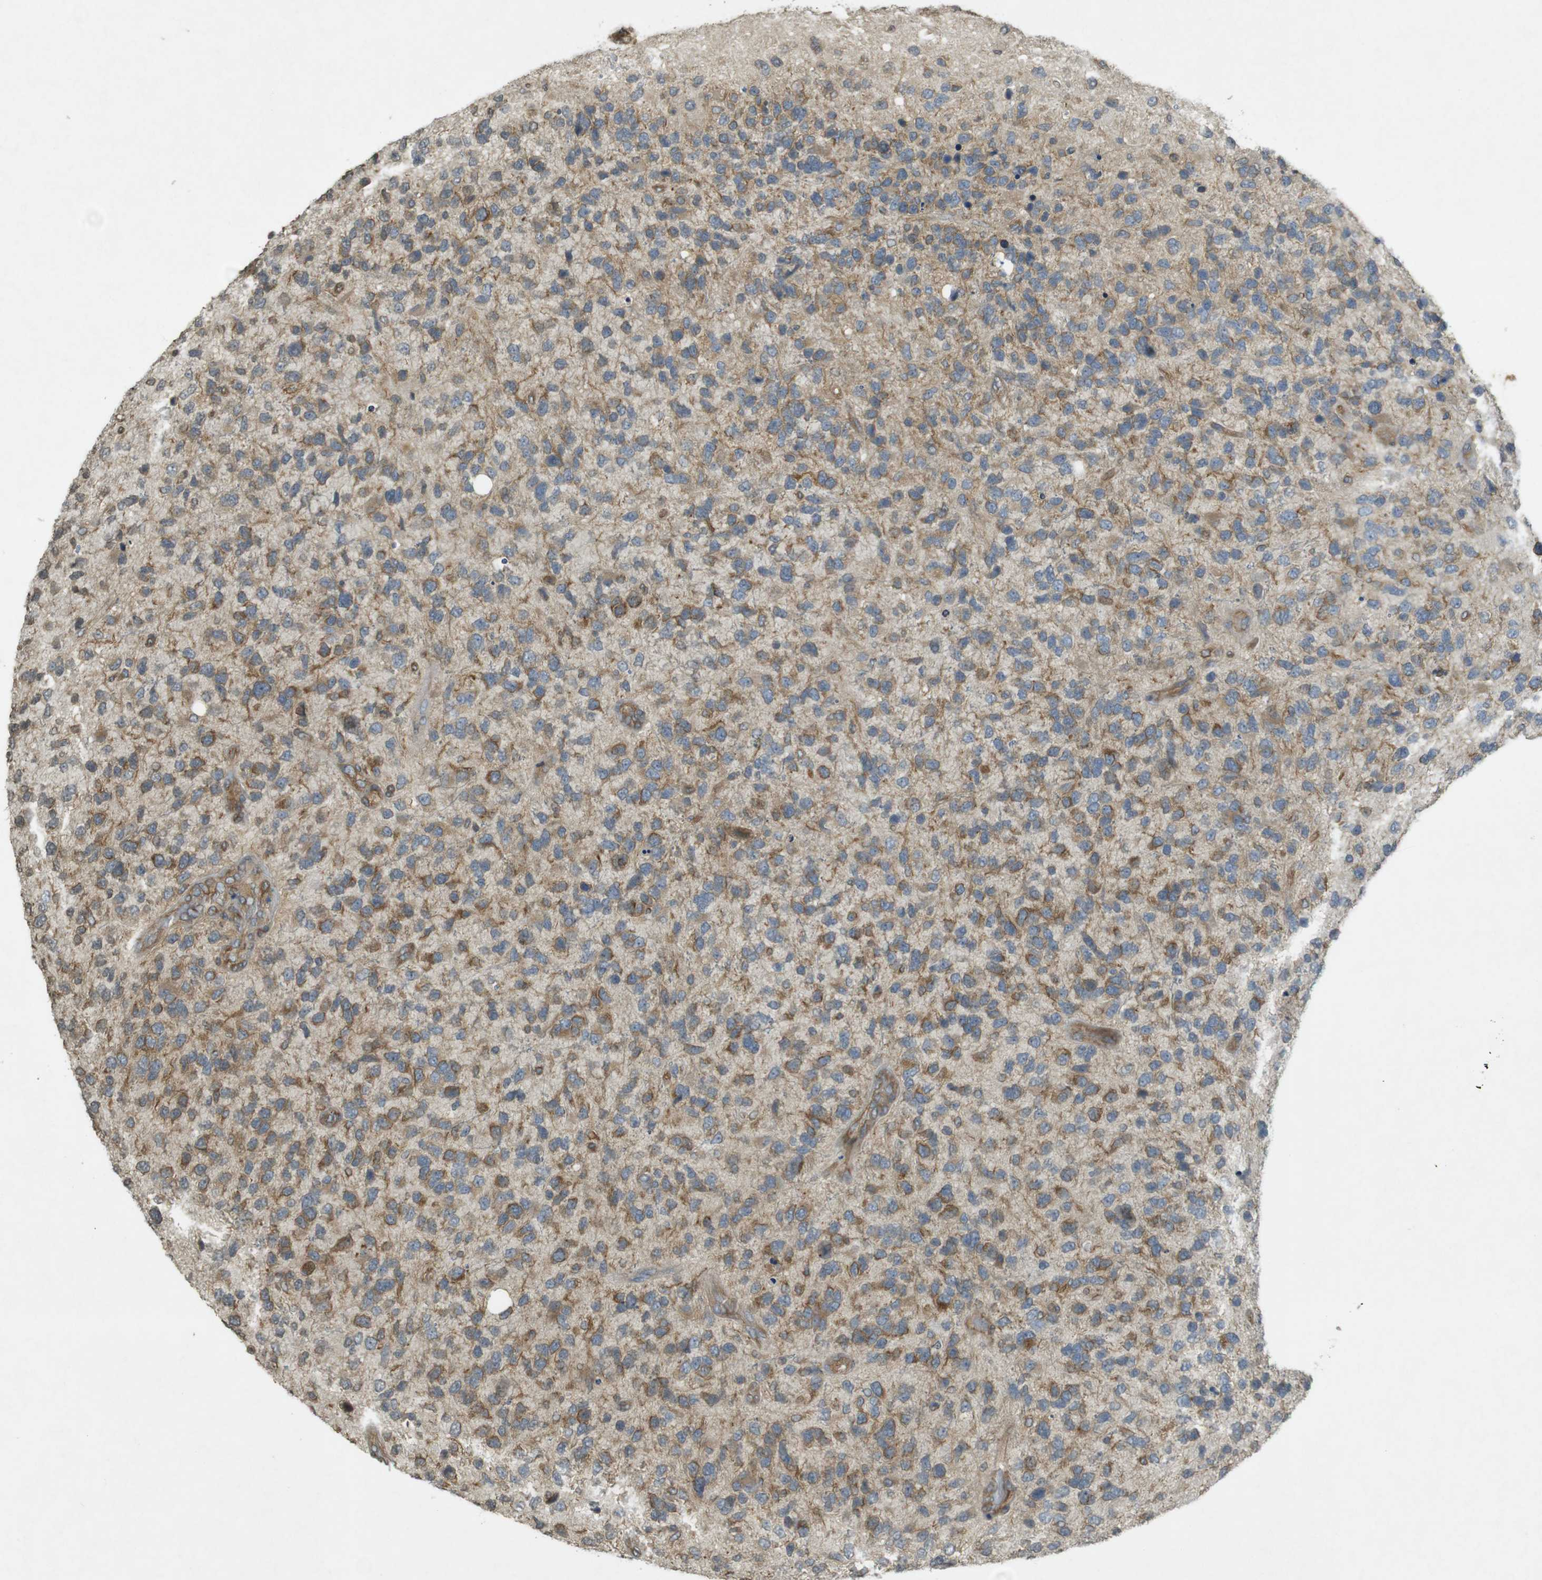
{"staining": {"intensity": "moderate", "quantity": ">75%", "location": "cytoplasmic/membranous"}, "tissue": "glioma", "cell_type": "Tumor cells", "image_type": "cancer", "snomed": [{"axis": "morphology", "description": "Glioma, malignant, High grade"}, {"axis": "topography", "description": "Brain"}], "caption": "High-power microscopy captured an IHC image of malignant glioma (high-grade), revealing moderate cytoplasmic/membranous expression in approximately >75% of tumor cells.", "gene": "KIF5B", "patient": {"sex": "female", "age": 58}}